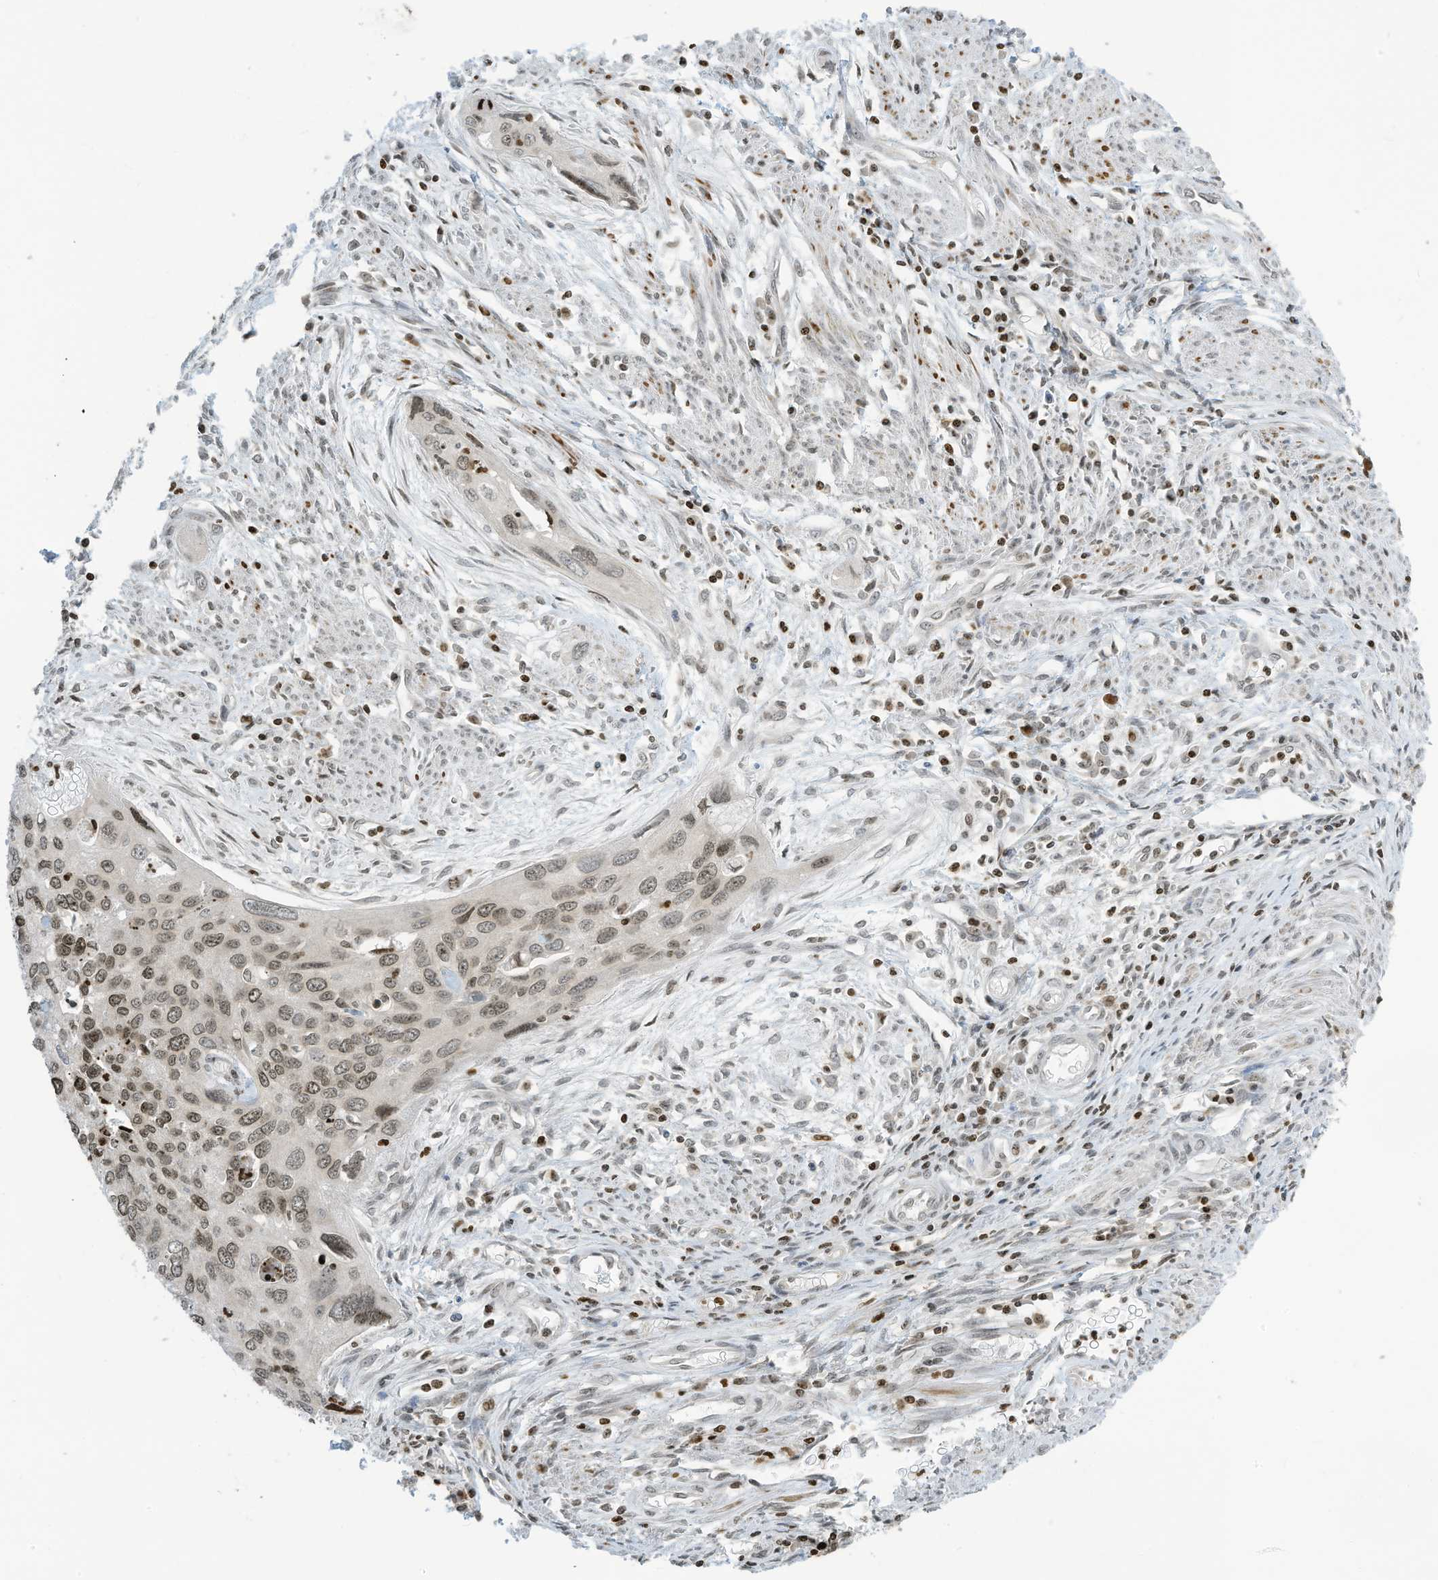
{"staining": {"intensity": "moderate", "quantity": ">75%", "location": "nuclear"}, "tissue": "cervical cancer", "cell_type": "Tumor cells", "image_type": "cancer", "snomed": [{"axis": "morphology", "description": "Squamous cell carcinoma, NOS"}, {"axis": "topography", "description": "Cervix"}], "caption": "An immunohistochemistry (IHC) micrograph of tumor tissue is shown. Protein staining in brown labels moderate nuclear positivity in cervical cancer (squamous cell carcinoma) within tumor cells.", "gene": "ADI1", "patient": {"sex": "female", "age": 55}}